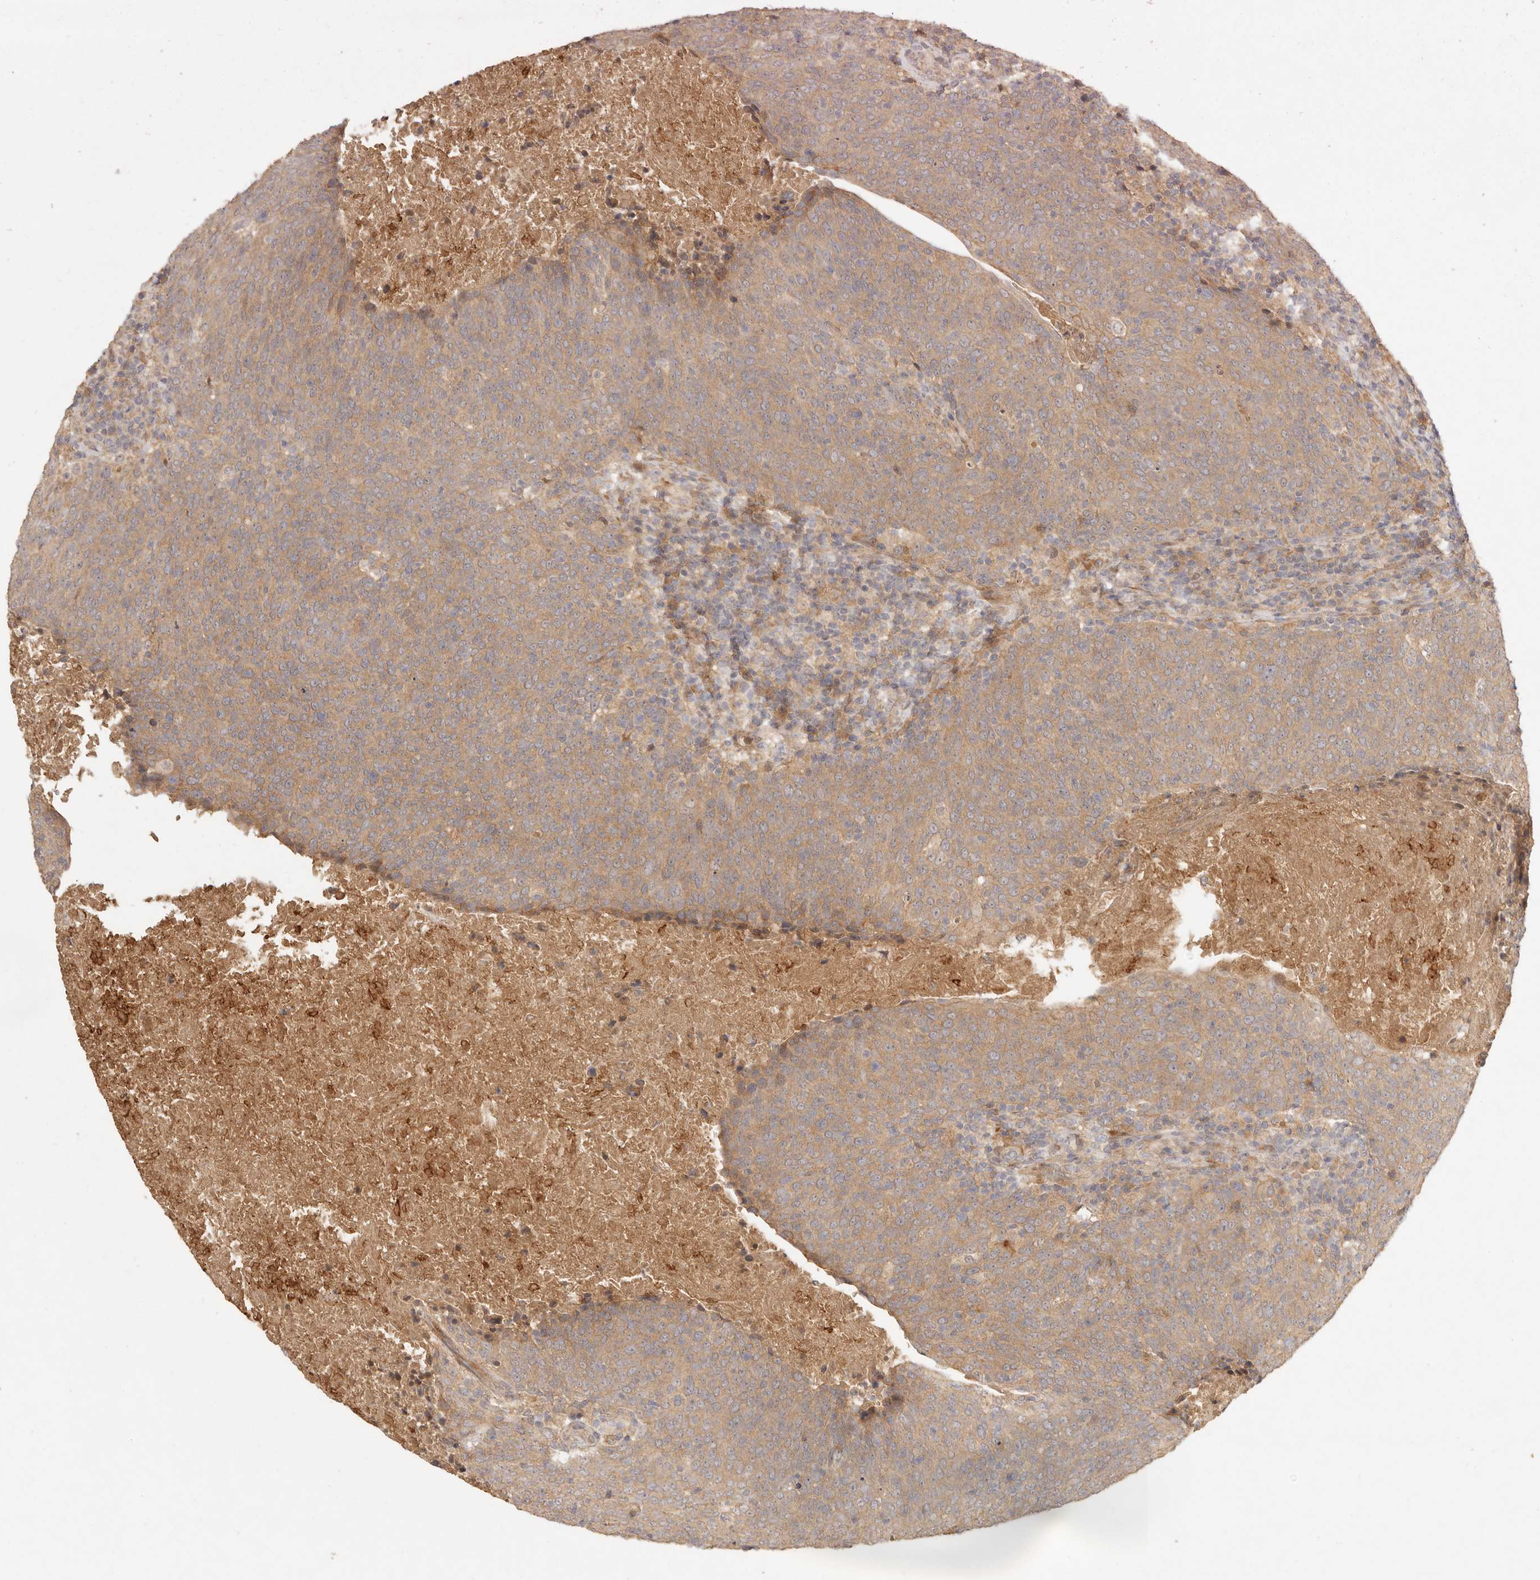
{"staining": {"intensity": "moderate", "quantity": ">75%", "location": "cytoplasmic/membranous"}, "tissue": "head and neck cancer", "cell_type": "Tumor cells", "image_type": "cancer", "snomed": [{"axis": "morphology", "description": "Squamous cell carcinoma, NOS"}, {"axis": "morphology", "description": "Squamous cell carcinoma, metastatic, NOS"}, {"axis": "topography", "description": "Lymph node"}, {"axis": "topography", "description": "Head-Neck"}], "caption": "Protein staining demonstrates moderate cytoplasmic/membranous positivity in approximately >75% of tumor cells in head and neck cancer (metastatic squamous cell carcinoma).", "gene": "VIPR1", "patient": {"sex": "male", "age": 62}}